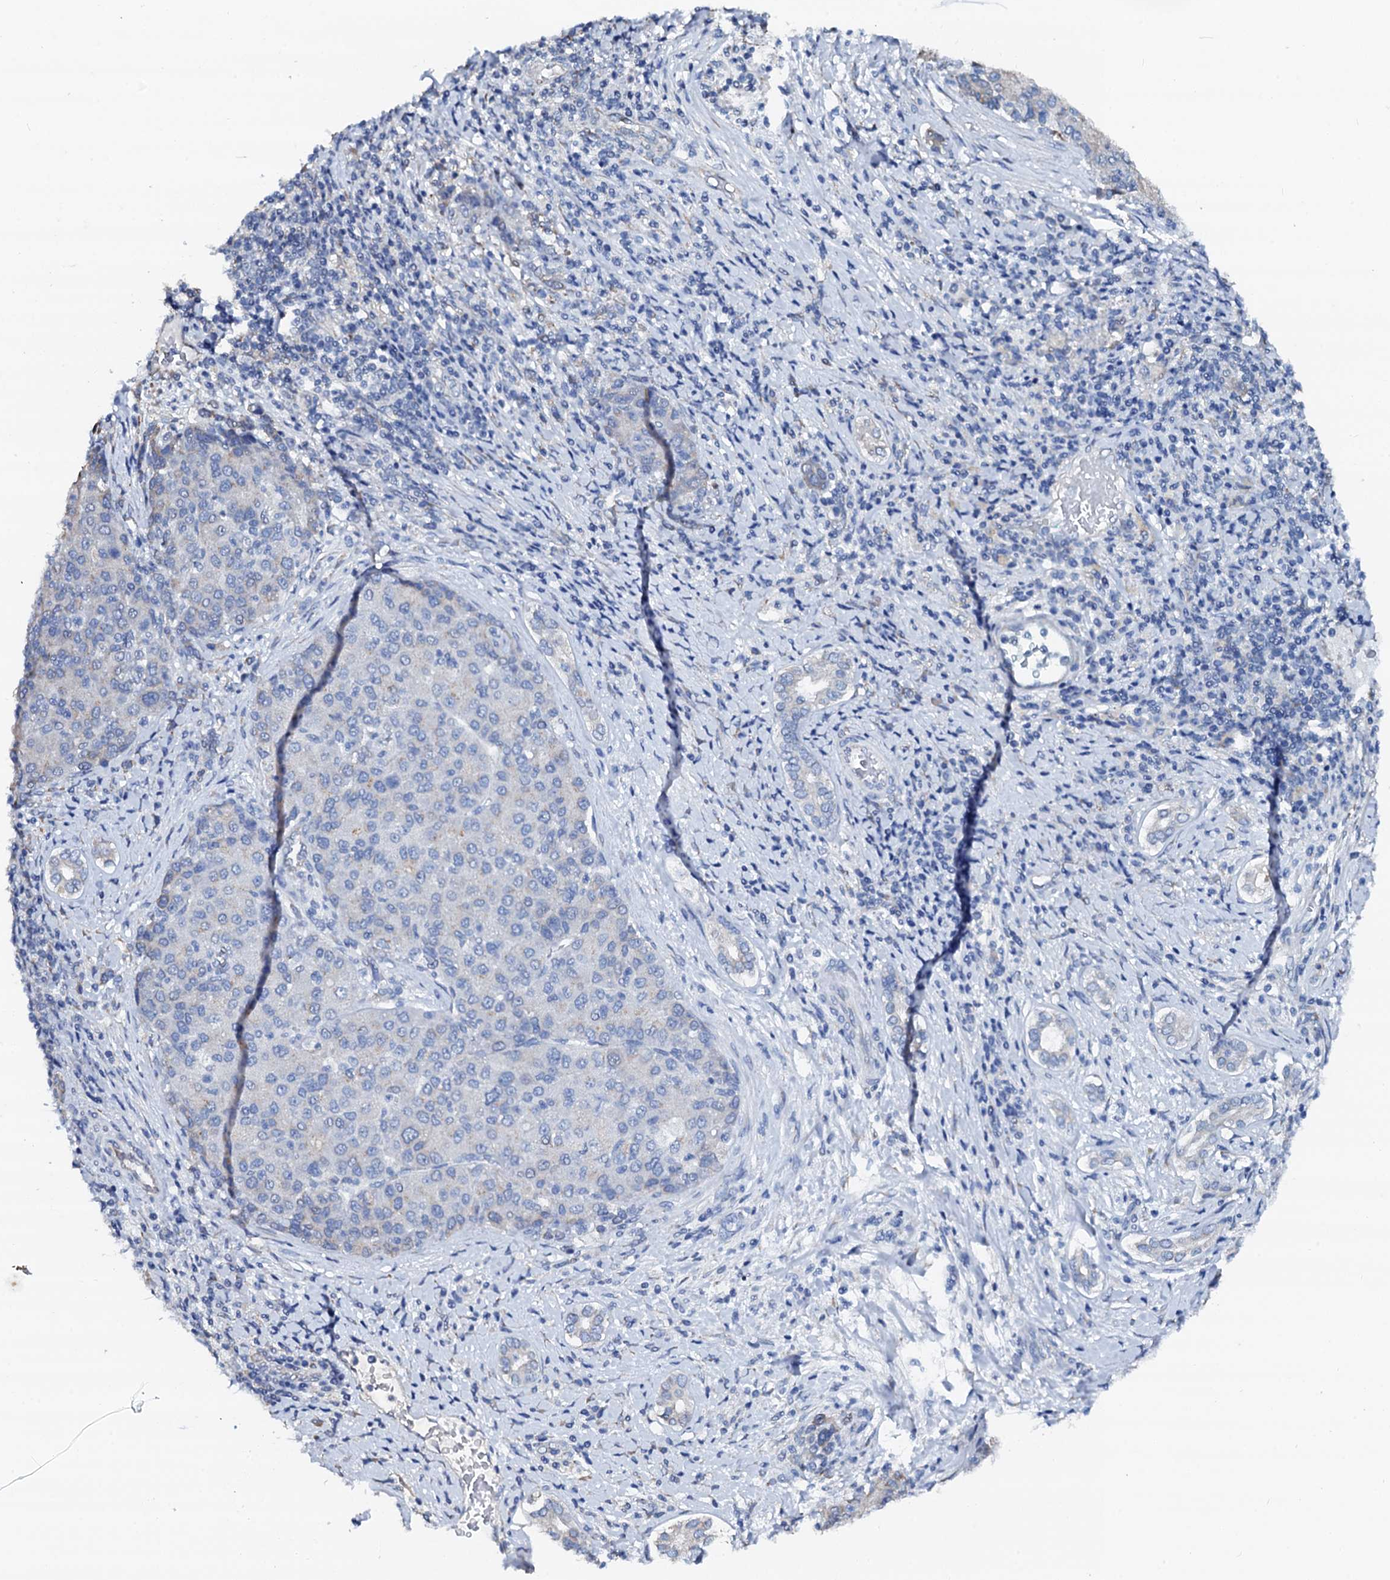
{"staining": {"intensity": "negative", "quantity": "none", "location": "none"}, "tissue": "liver cancer", "cell_type": "Tumor cells", "image_type": "cancer", "snomed": [{"axis": "morphology", "description": "Carcinoma, Hepatocellular, NOS"}, {"axis": "topography", "description": "Liver"}], "caption": "Protein analysis of liver cancer displays no significant expression in tumor cells.", "gene": "AKAP3", "patient": {"sex": "male", "age": 65}}